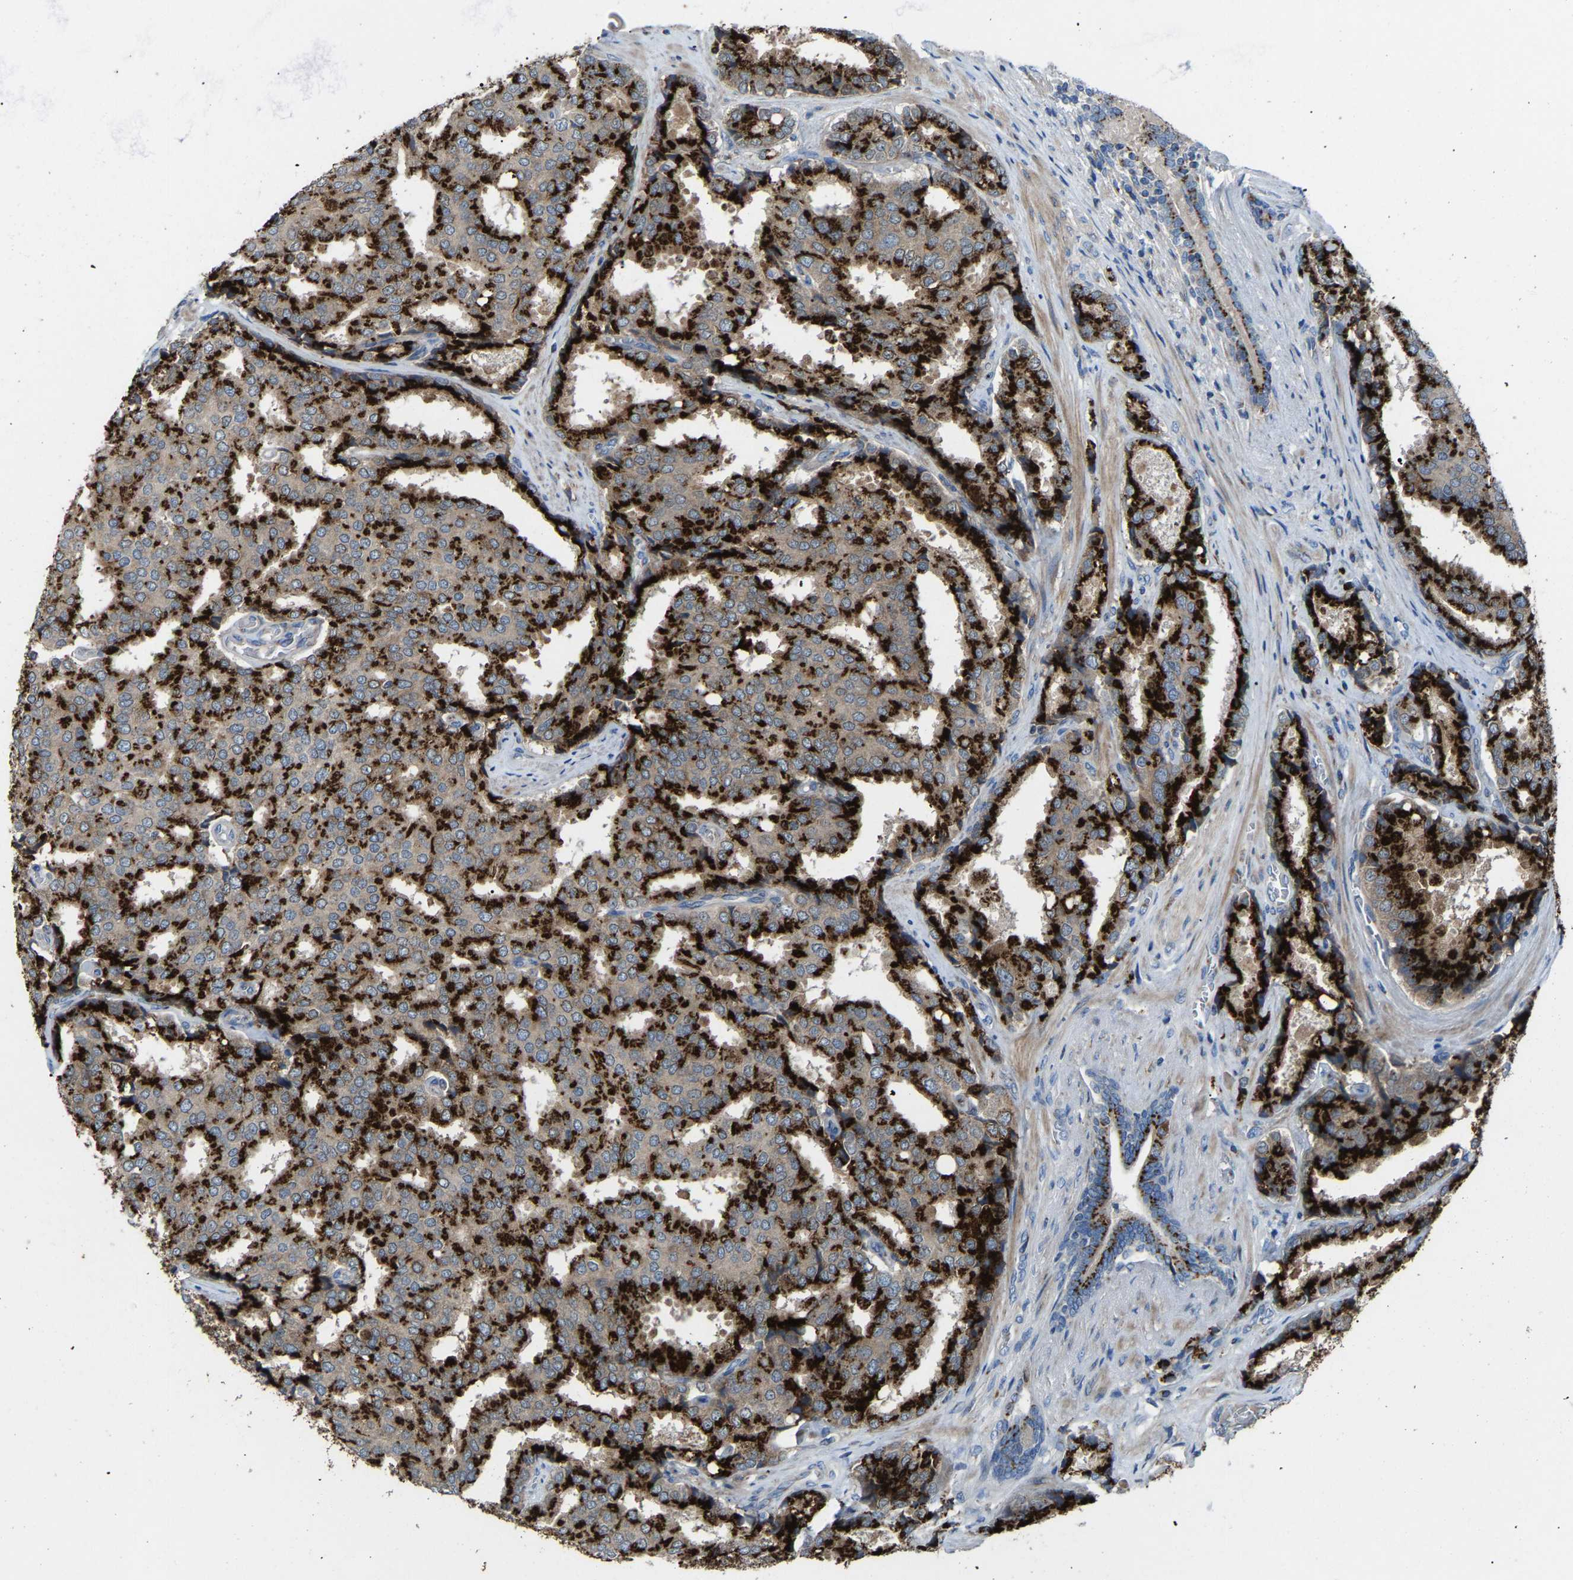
{"staining": {"intensity": "strong", "quantity": ">75%", "location": "cytoplasmic/membranous"}, "tissue": "prostate cancer", "cell_type": "Tumor cells", "image_type": "cancer", "snomed": [{"axis": "morphology", "description": "Adenocarcinoma, High grade"}, {"axis": "topography", "description": "Prostate"}], "caption": "IHC of prostate cancer (adenocarcinoma (high-grade)) reveals high levels of strong cytoplasmic/membranous staining in approximately >75% of tumor cells.", "gene": "CANT1", "patient": {"sex": "male", "age": 50}}